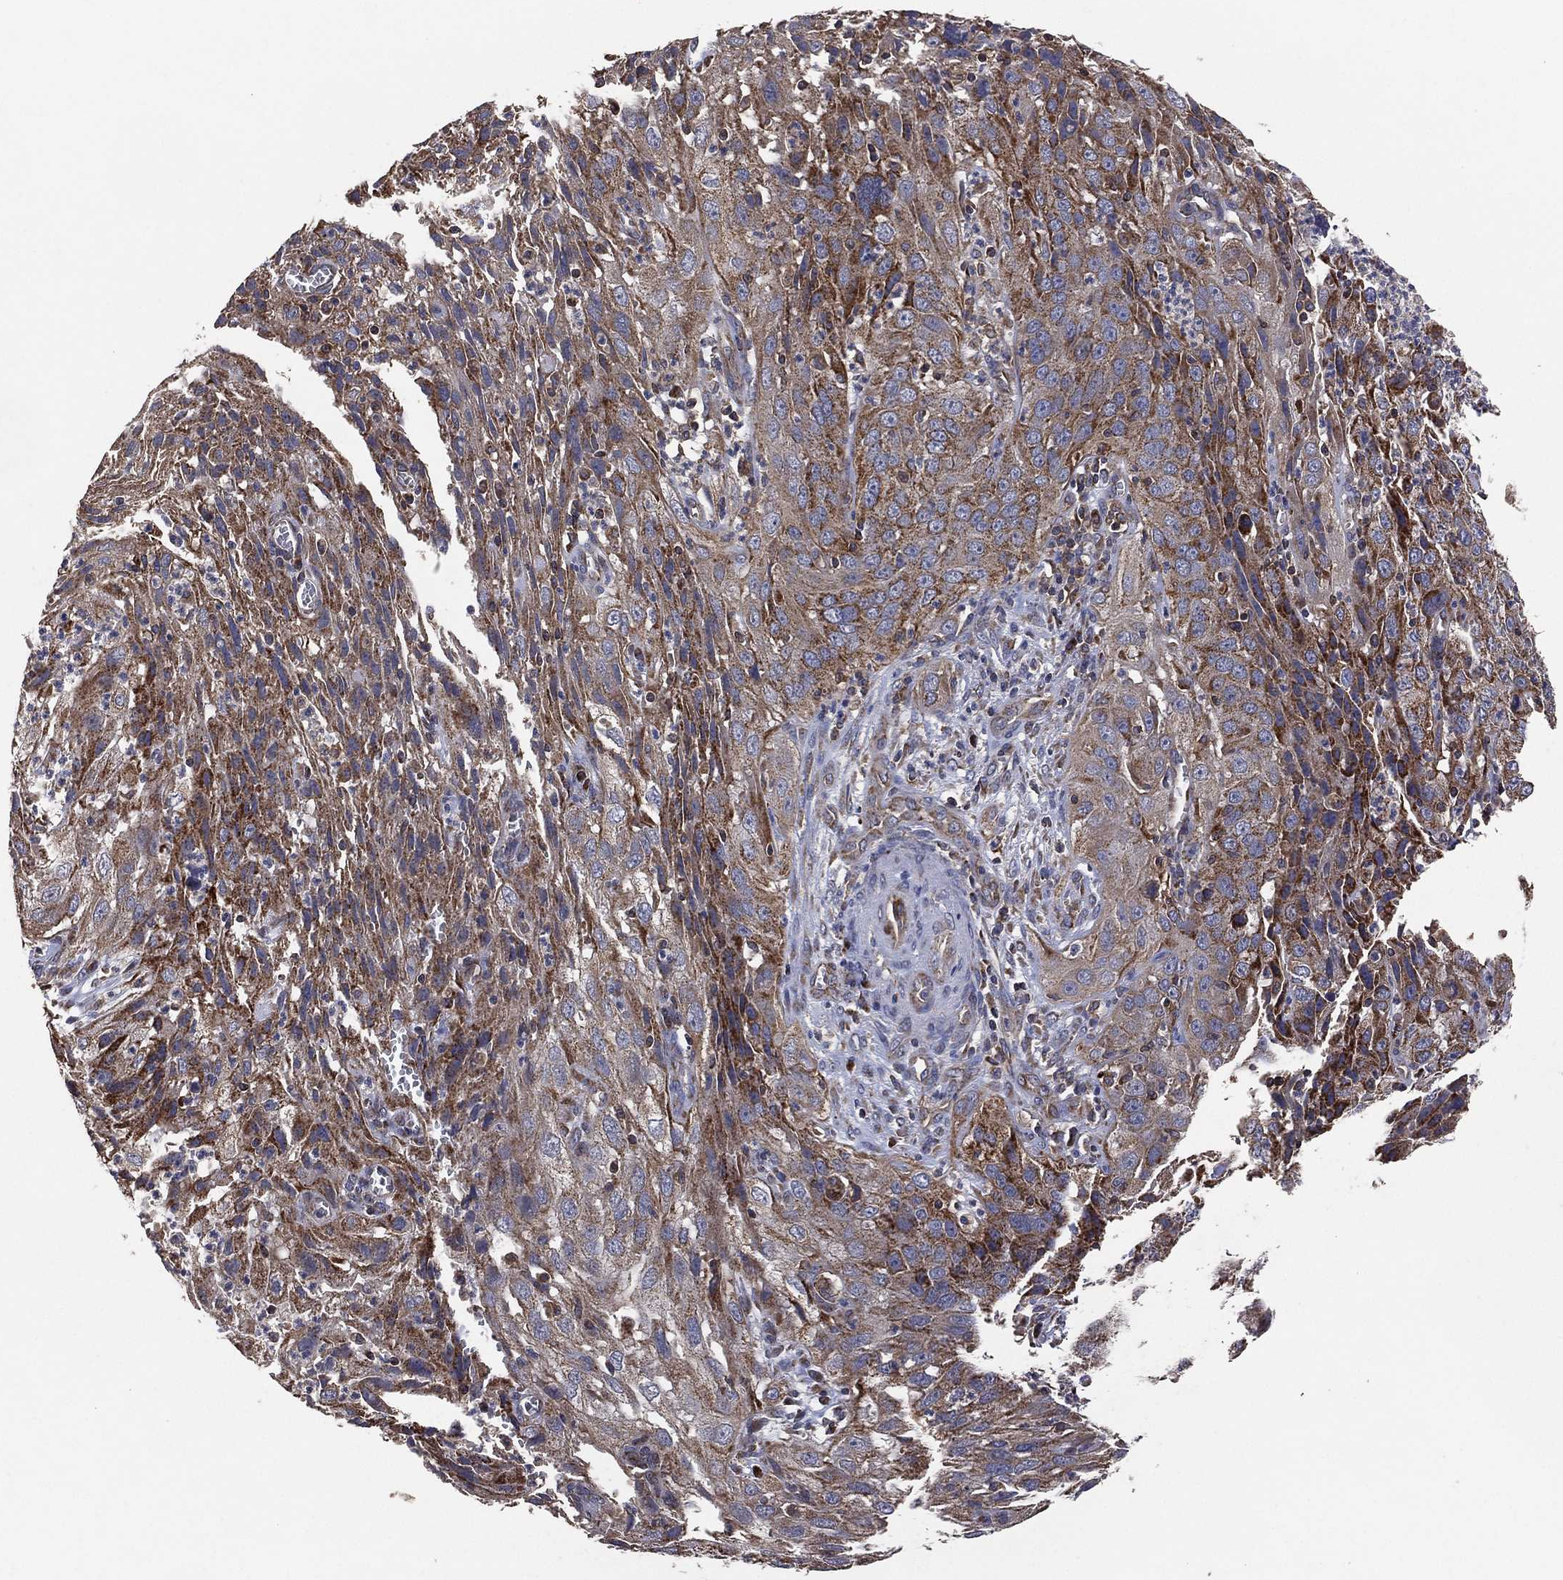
{"staining": {"intensity": "strong", "quantity": "<25%", "location": "cytoplasmic/membranous"}, "tissue": "cervical cancer", "cell_type": "Tumor cells", "image_type": "cancer", "snomed": [{"axis": "morphology", "description": "Squamous cell carcinoma, NOS"}, {"axis": "topography", "description": "Cervix"}], "caption": "Human cervical cancer (squamous cell carcinoma) stained with a brown dye shows strong cytoplasmic/membranous positive staining in about <25% of tumor cells.", "gene": "LIMD1", "patient": {"sex": "female", "age": 32}}